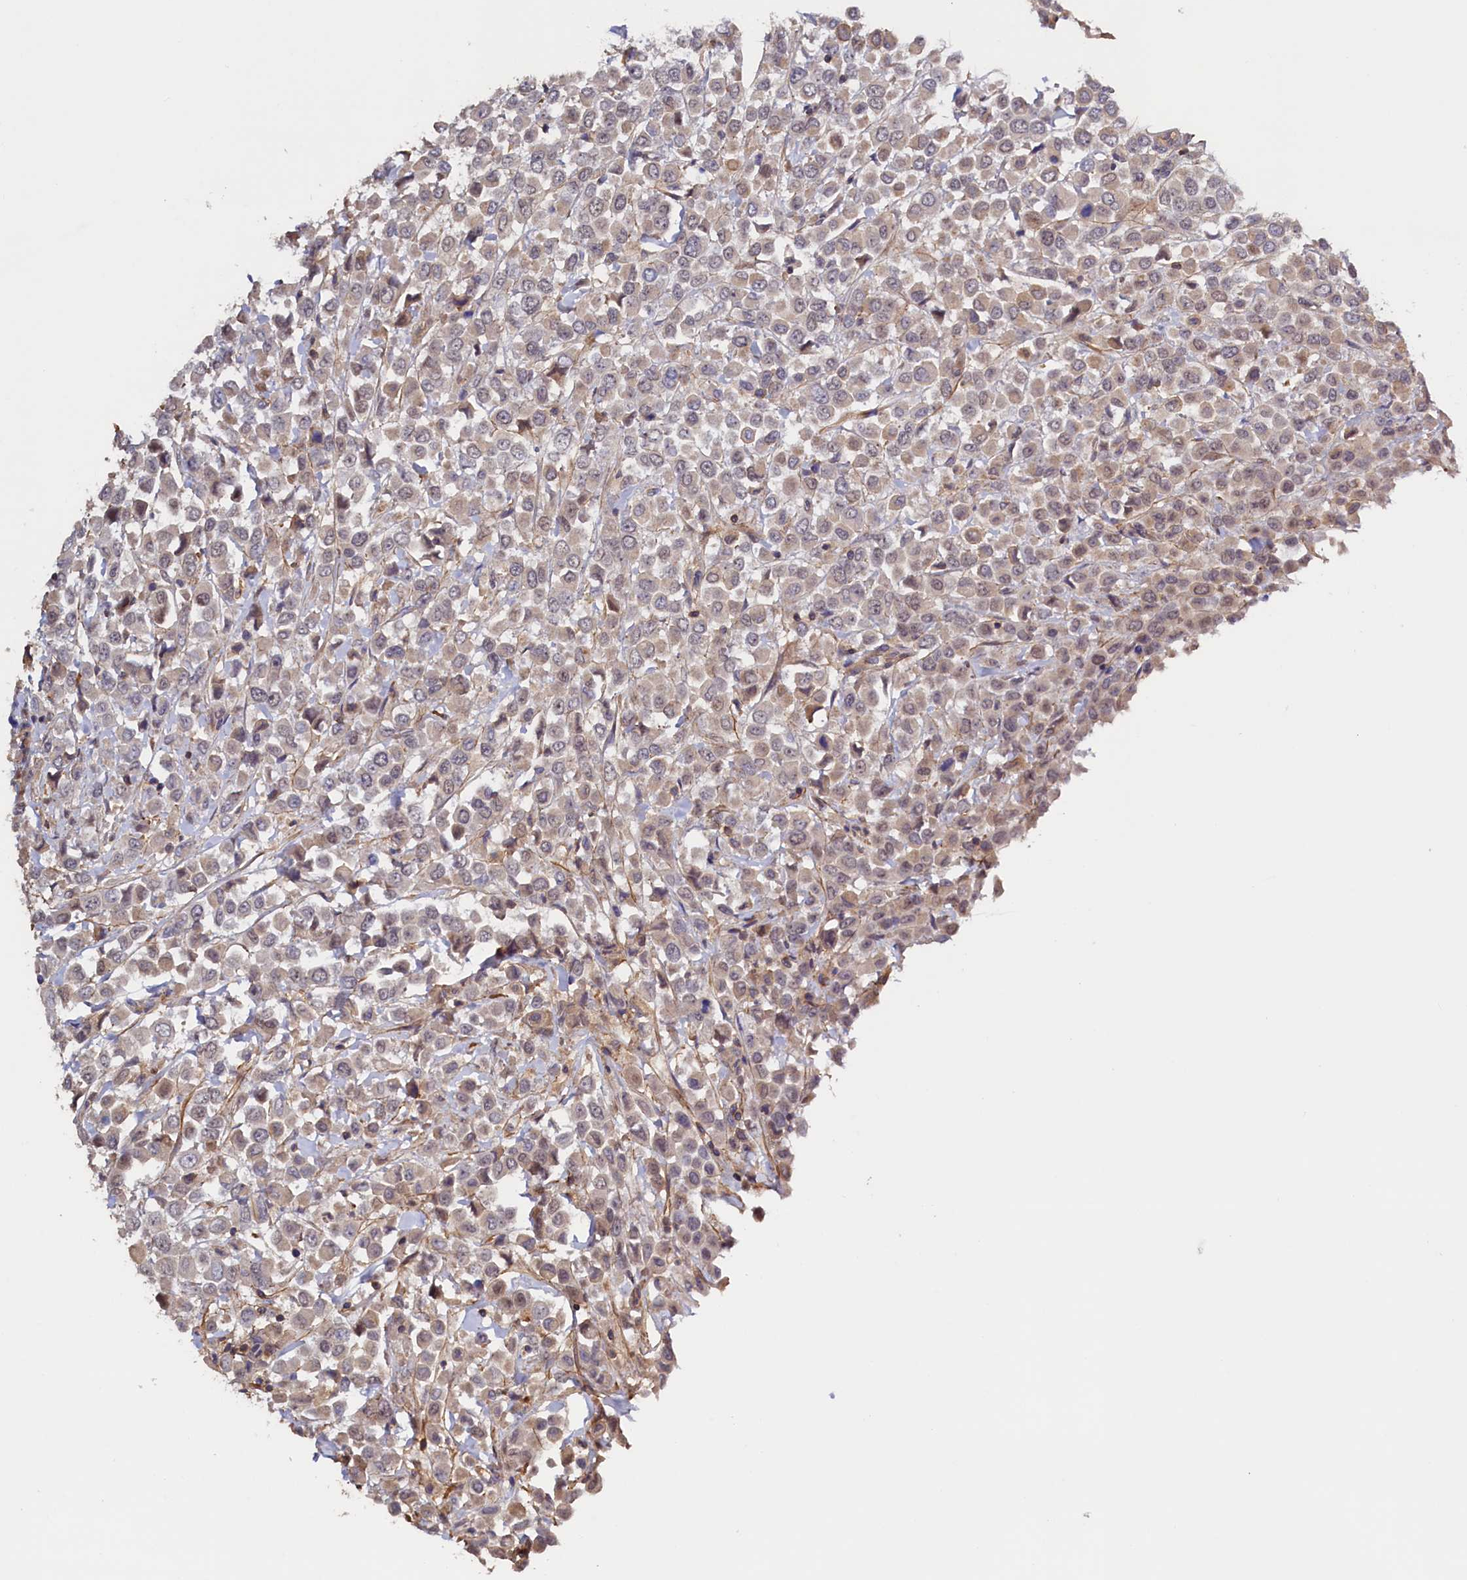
{"staining": {"intensity": "weak", "quantity": "25%-75%", "location": "cytoplasmic/membranous"}, "tissue": "breast cancer", "cell_type": "Tumor cells", "image_type": "cancer", "snomed": [{"axis": "morphology", "description": "Duct carcinoma"}, {"axis": "topography", "description": "Breast"}], "caption": "Weak cytoplasmic/membranous expression for a protein is seen in approximately 25%-75% of tumor cells of breast cancer using immunohistochemistry (IHC).", "gene": "DUOXA1", "patient": {"sex": "female", "age": 61}}